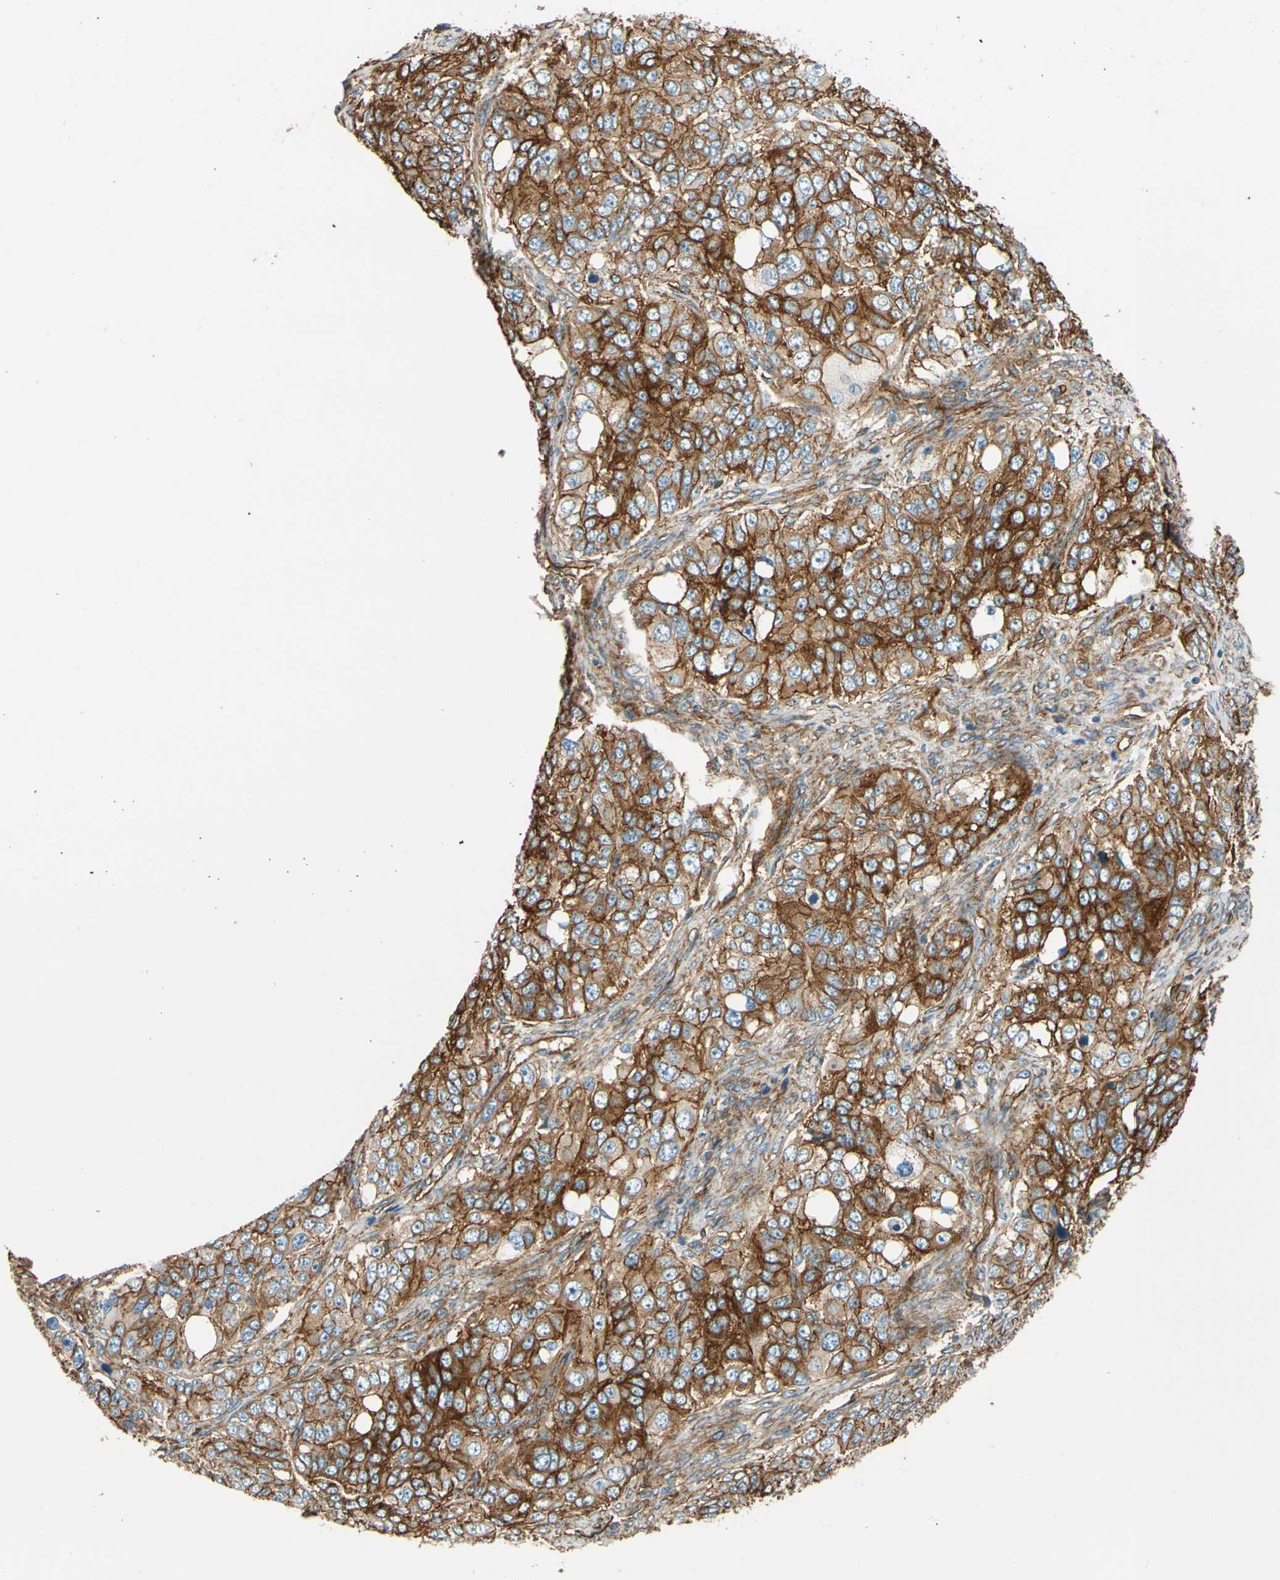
{"staining": {"intensity": "strong", "quantity": ">75%", "location": "cytoplasmic/membranous"}, "tissue": "ovarian cancer", "cell_type": "Tumor cells", "image_type": "cancer", "snomed": [{"axis": "morphology", "description": "Carcinoma, endometroid"}, {"axis": "topography", "description": "Ovary"}], "caption": "Approximately >75% of tumor cells in ovarian cancer (endometroid carcinoma) display strong cytoplasmic/membranous protein positivity as visualized by brown immunohistochemical staining.", "gene": "SPTAN1", "patient": {"sex": "female", "age": 51}}